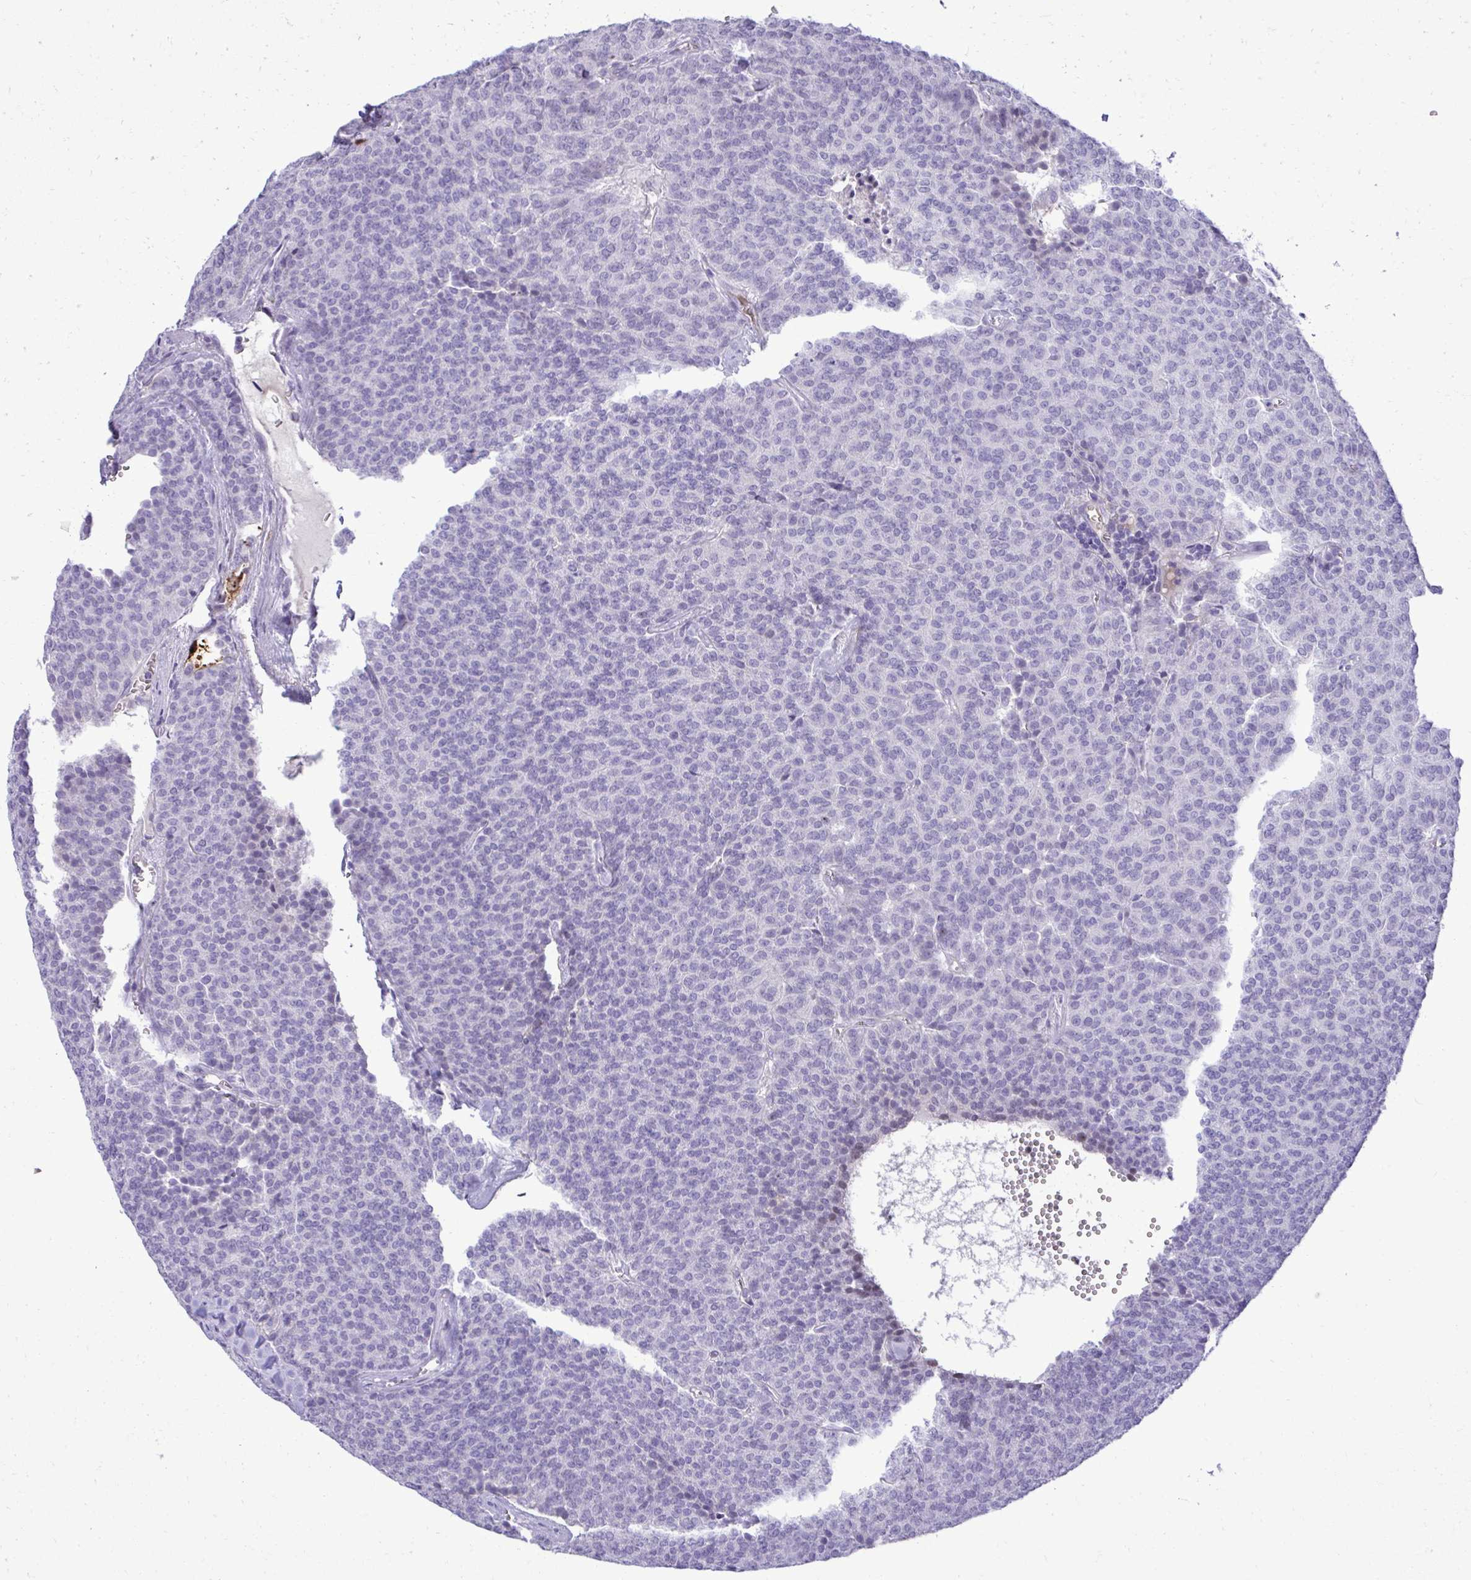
{"staining": {"intensity": "negative", "quantity": "none", "location": "none"}, "tissue": "carcinoid", "cell_type": "Tumor cells", "image_type": "cancer", "snomed": [{"axis": "morphology", "description": "Carcinoid, malignant, NOS"}, {"axis": "topography", "description": "Lung"}], "caption": "The immunohistochemistry histopathology image has no significant staining in tumor cells of malignant carcinoid tissue.", "gene": "PITPNM3", "patient": {"sex": "male", "age": 61}}